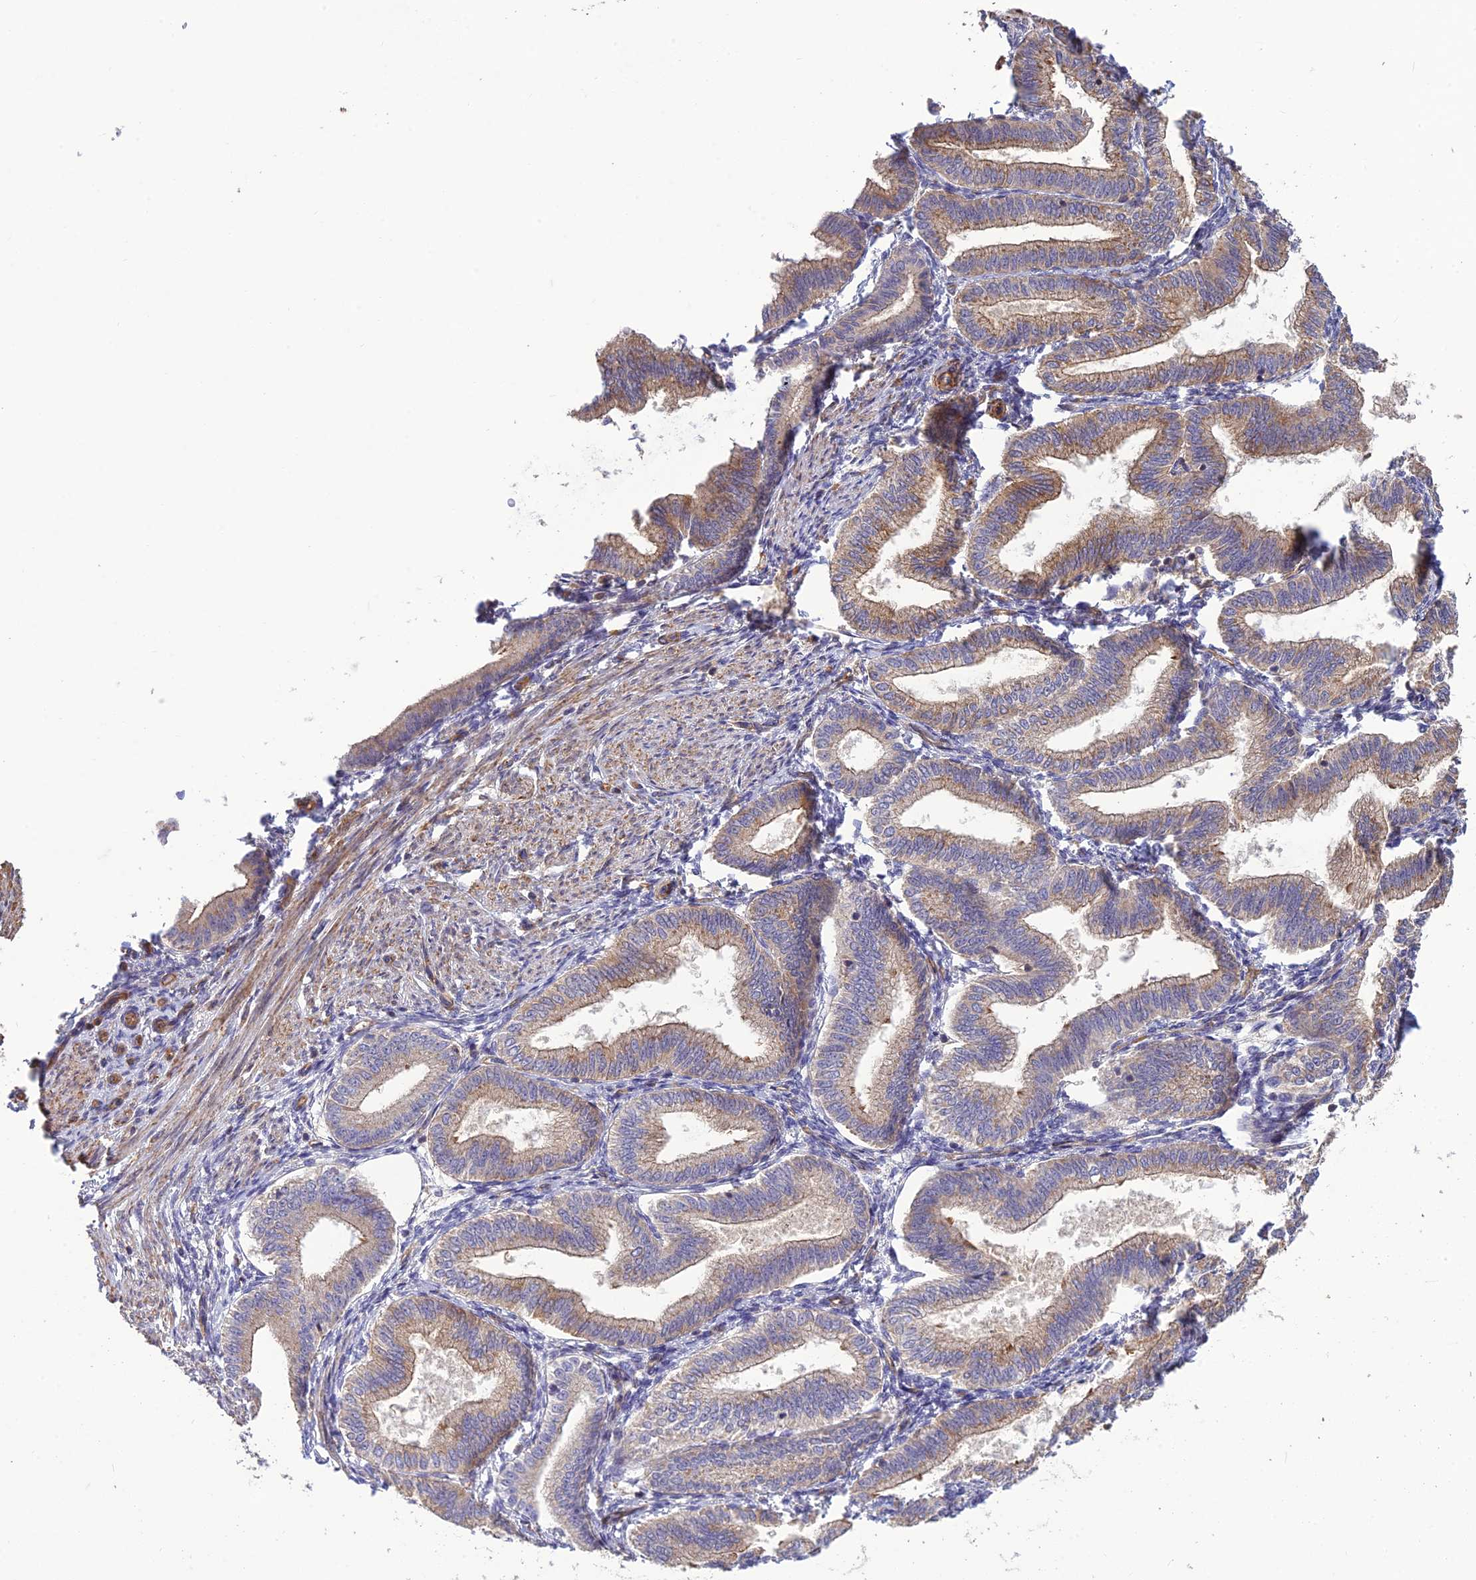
{"staining": {"intensity": "moderate", "quantity": "25%-75%", "location": "cytoplasmic/membranous"}, "tissue": "endometrium", "cell_type": "Cells in endometrial stroma", "image_type": "normal", "snomed": [{"axis": "morphology", "description": "Normal tissue, NOS"}, {"axis": "topography", "description": "Endometrium"}], "caption": "Immunohistochemical staining of benign endometrium shows 25%-75% levels of moderate cytoplasmic/membranous protein expression in about 25%-75% of cells in endometrial stroma. The staining was performed using DAB, with brown indicating positive protein expression. Nuclei are stained blue with hematoxylin.", "gene": "TMEM131L", "patient": {"sex": "female", "age": 39}}